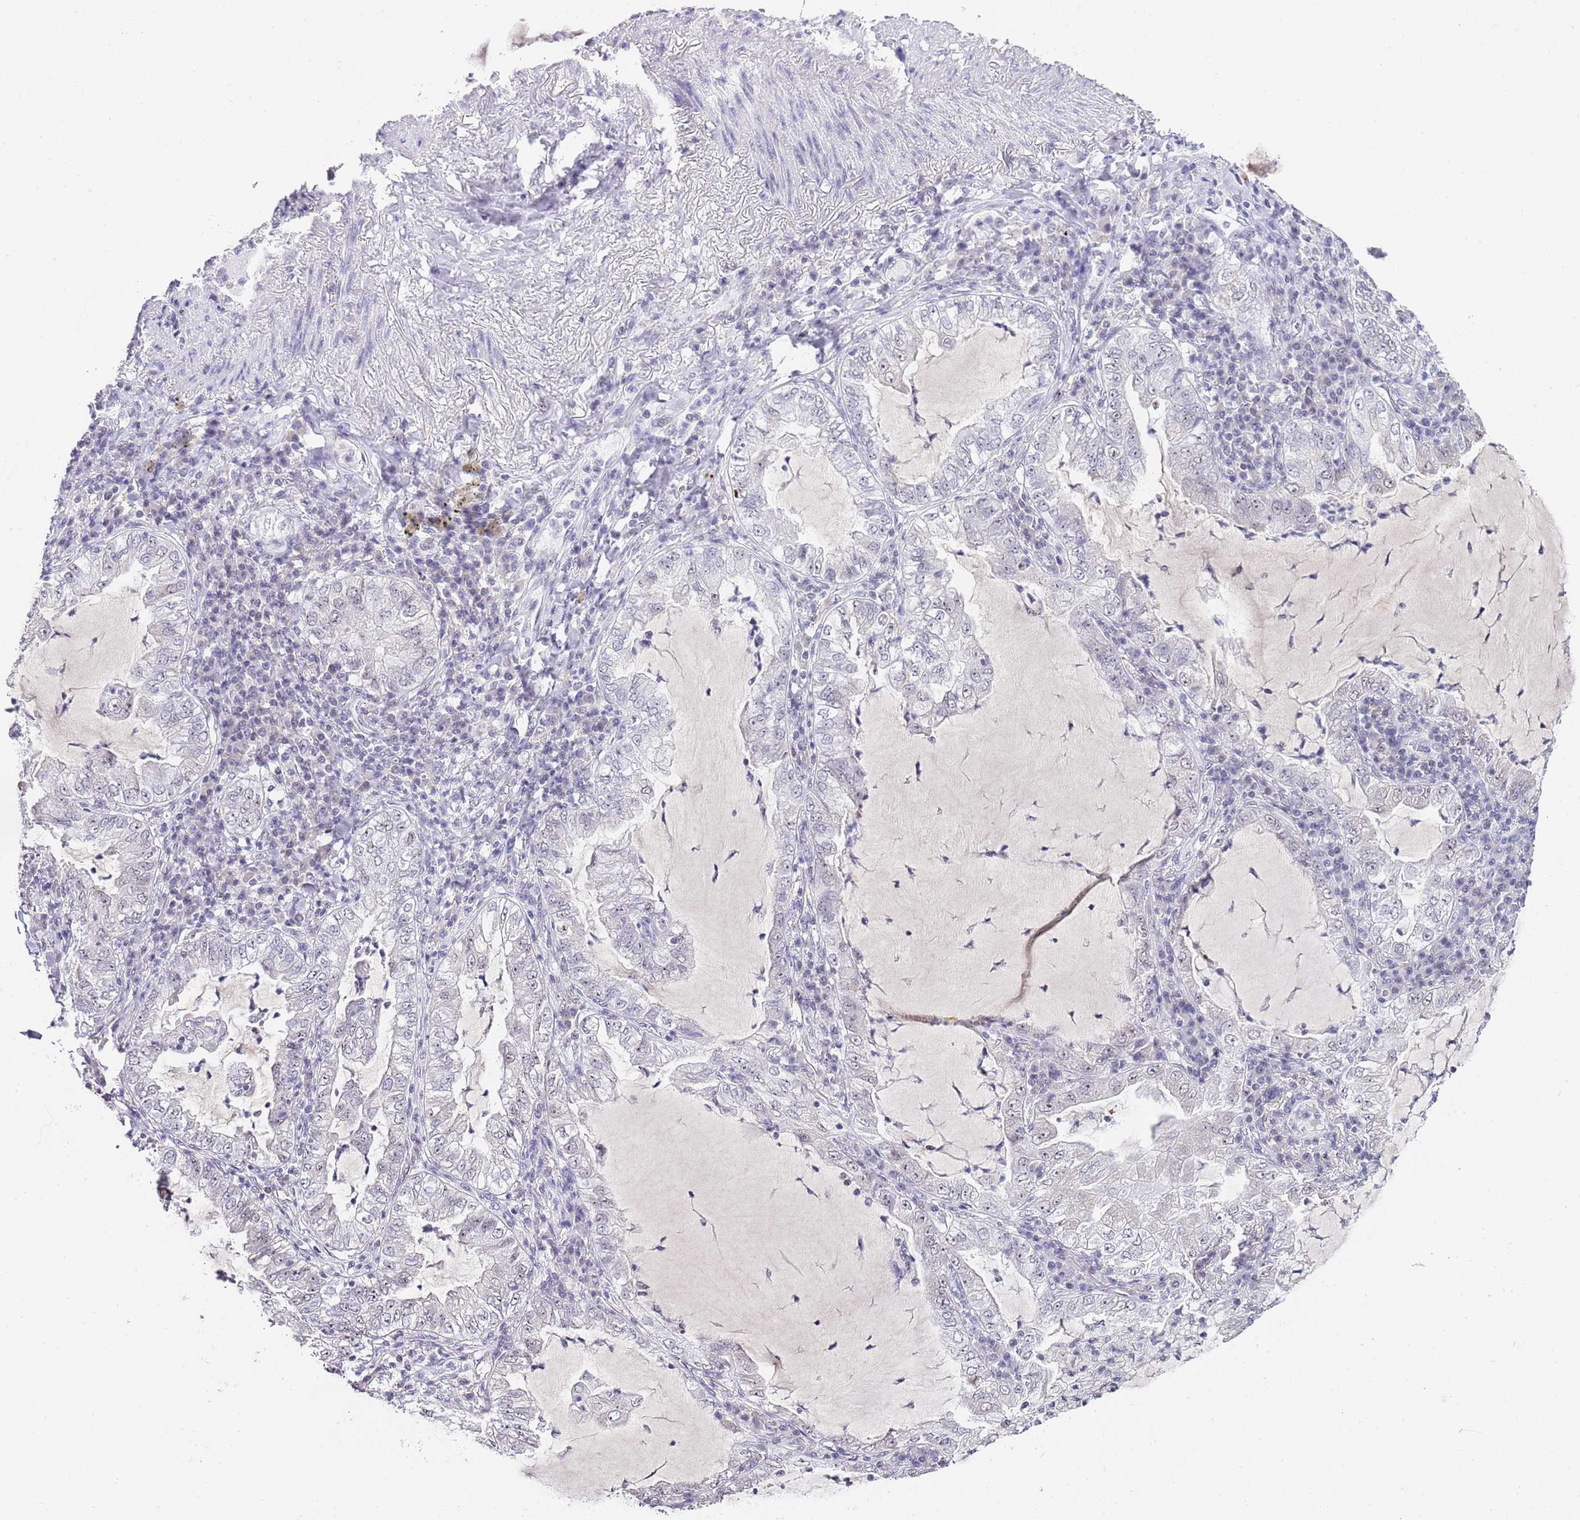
{"staining": {"intensity": "weak", "quantity": "<25%", "location": "nuclear"}, "tissue": "lung cancer", "cell_type": "Tumor cells", "image_type": "cancer", "snomed": [{"axis": "morphology", "description": "Adenocarcinoma, NOS"}, {"axis": "topography", "description": "Lung"}], "caption": "Immunohistochemistry image of neoplastic tissue: human lung cancer stained with DAB demonstrates no significant protein expression in tumor cells. The staining is performed using DAB brown chromogen with nuclei counter-stained in using hematoxylin.", "gene": "NOP56", "patient": {"sex": "female", "age": 73}}